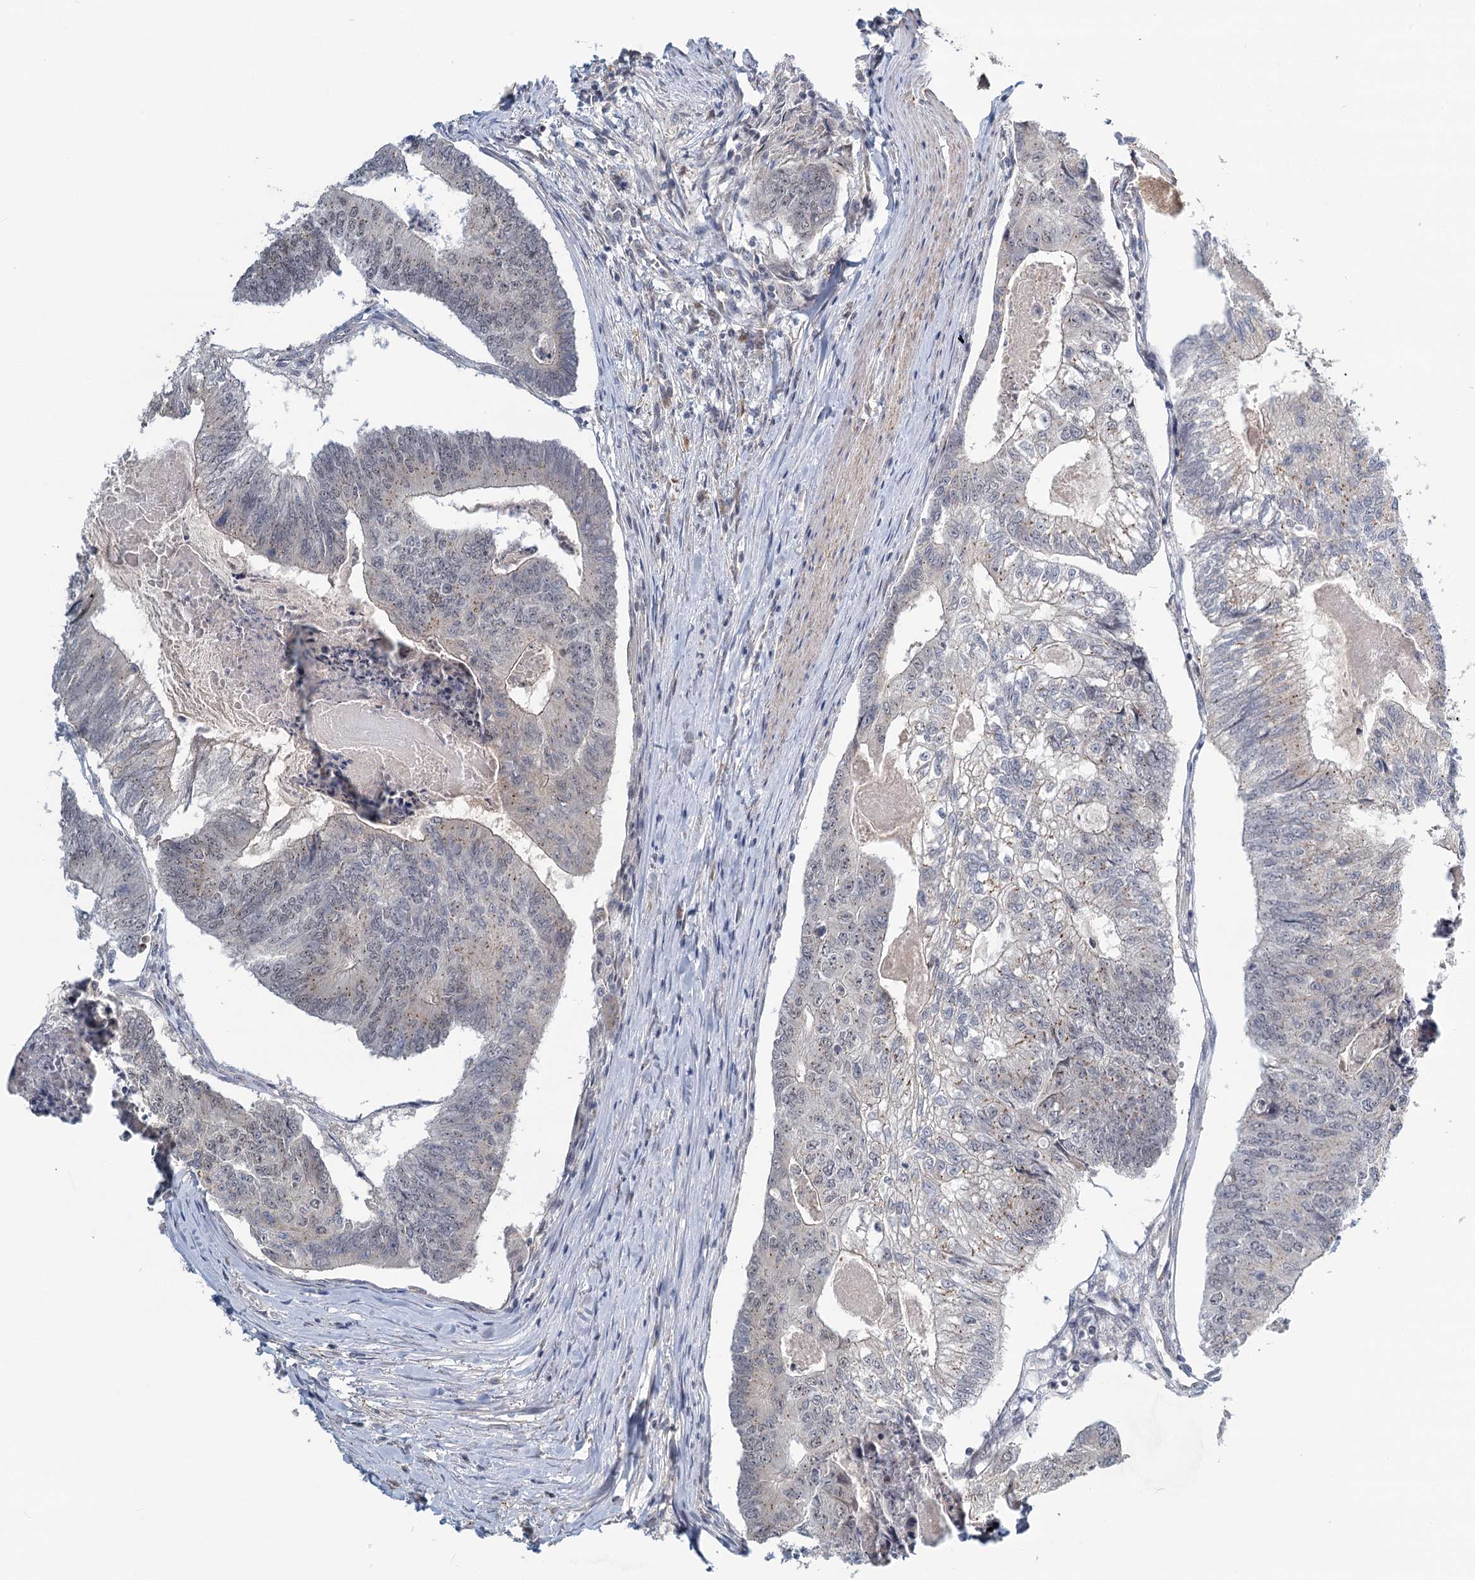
{"staining": {"intensity": "moderate", "quantity": "<25%", "location": "cytoplasmic/membranous"}, "tissue": "colorectal cancer", "cell_type": "Tumor cells", "image_type": "cancer", "snomed": [{"axis": "morphology", "description": "Adenocarcinoma, NOS"}, {"axis": "topography", "description": "Colon"}], "caption": "Approximately <25% of tumor cells in colorectal cancer exhibit moderate cytoplasmic/membranous protein expression as visualized by brown immunohistochemical staining.", "gene": "STAP1", "patient": {"sex": "female", "age": 67}}